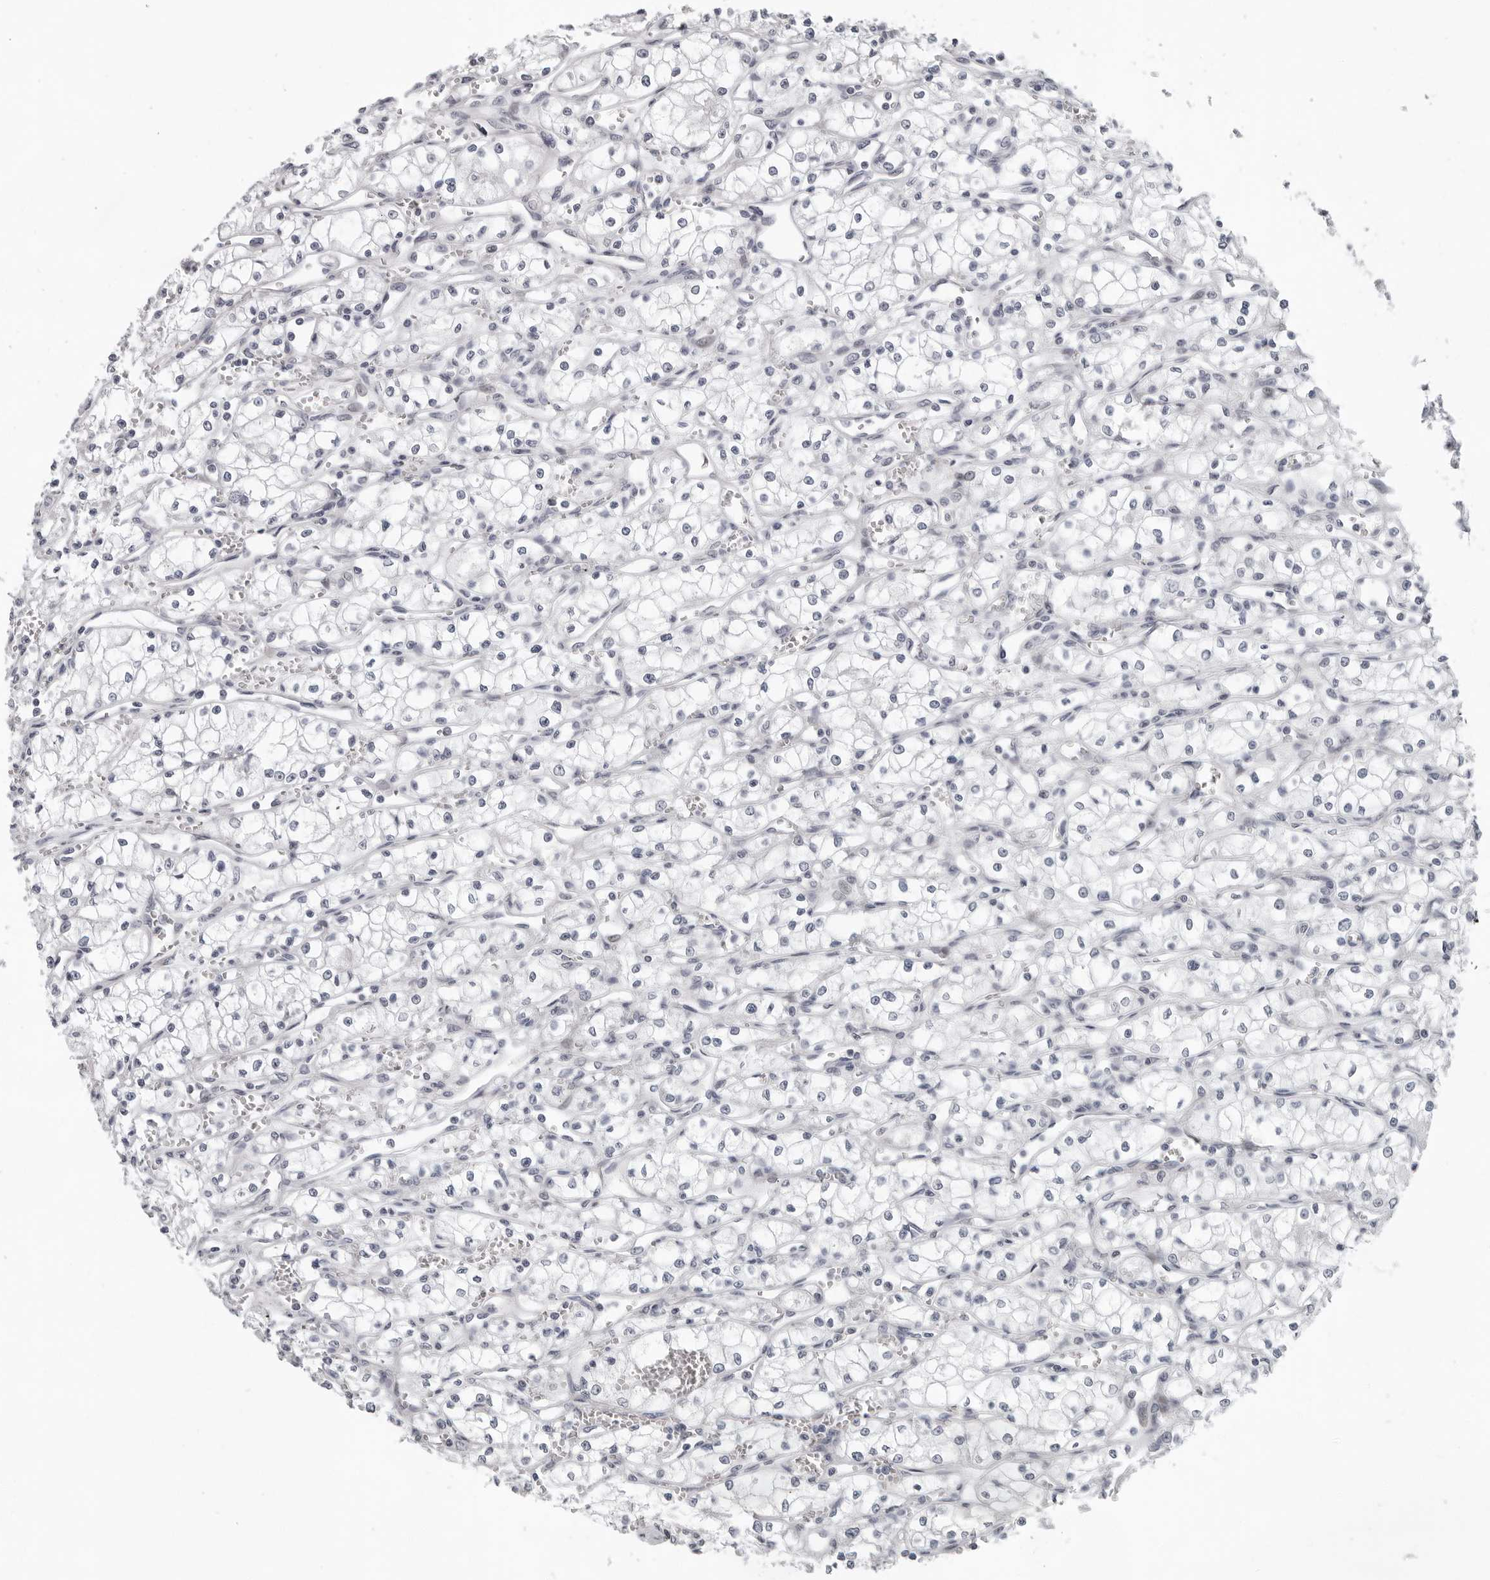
{"staining": {"intensity": "negative", "quantity": "none", "location": "none"}, "tissue": "renal cancer", "cell_type": "Tumor cells", "image_type": "cancer", "snomed": [{"axis": "morphology", "description": "Adenocarcinoma, NOS"}, {"axis": "topography", "description": "Kidney"}], "caption": "This is an IHC photomicrograph of renal cancer. There is no staining in tumor cells.", "gene": "PIP4K2C", "patient": {"sex": "male", "age": 59}}